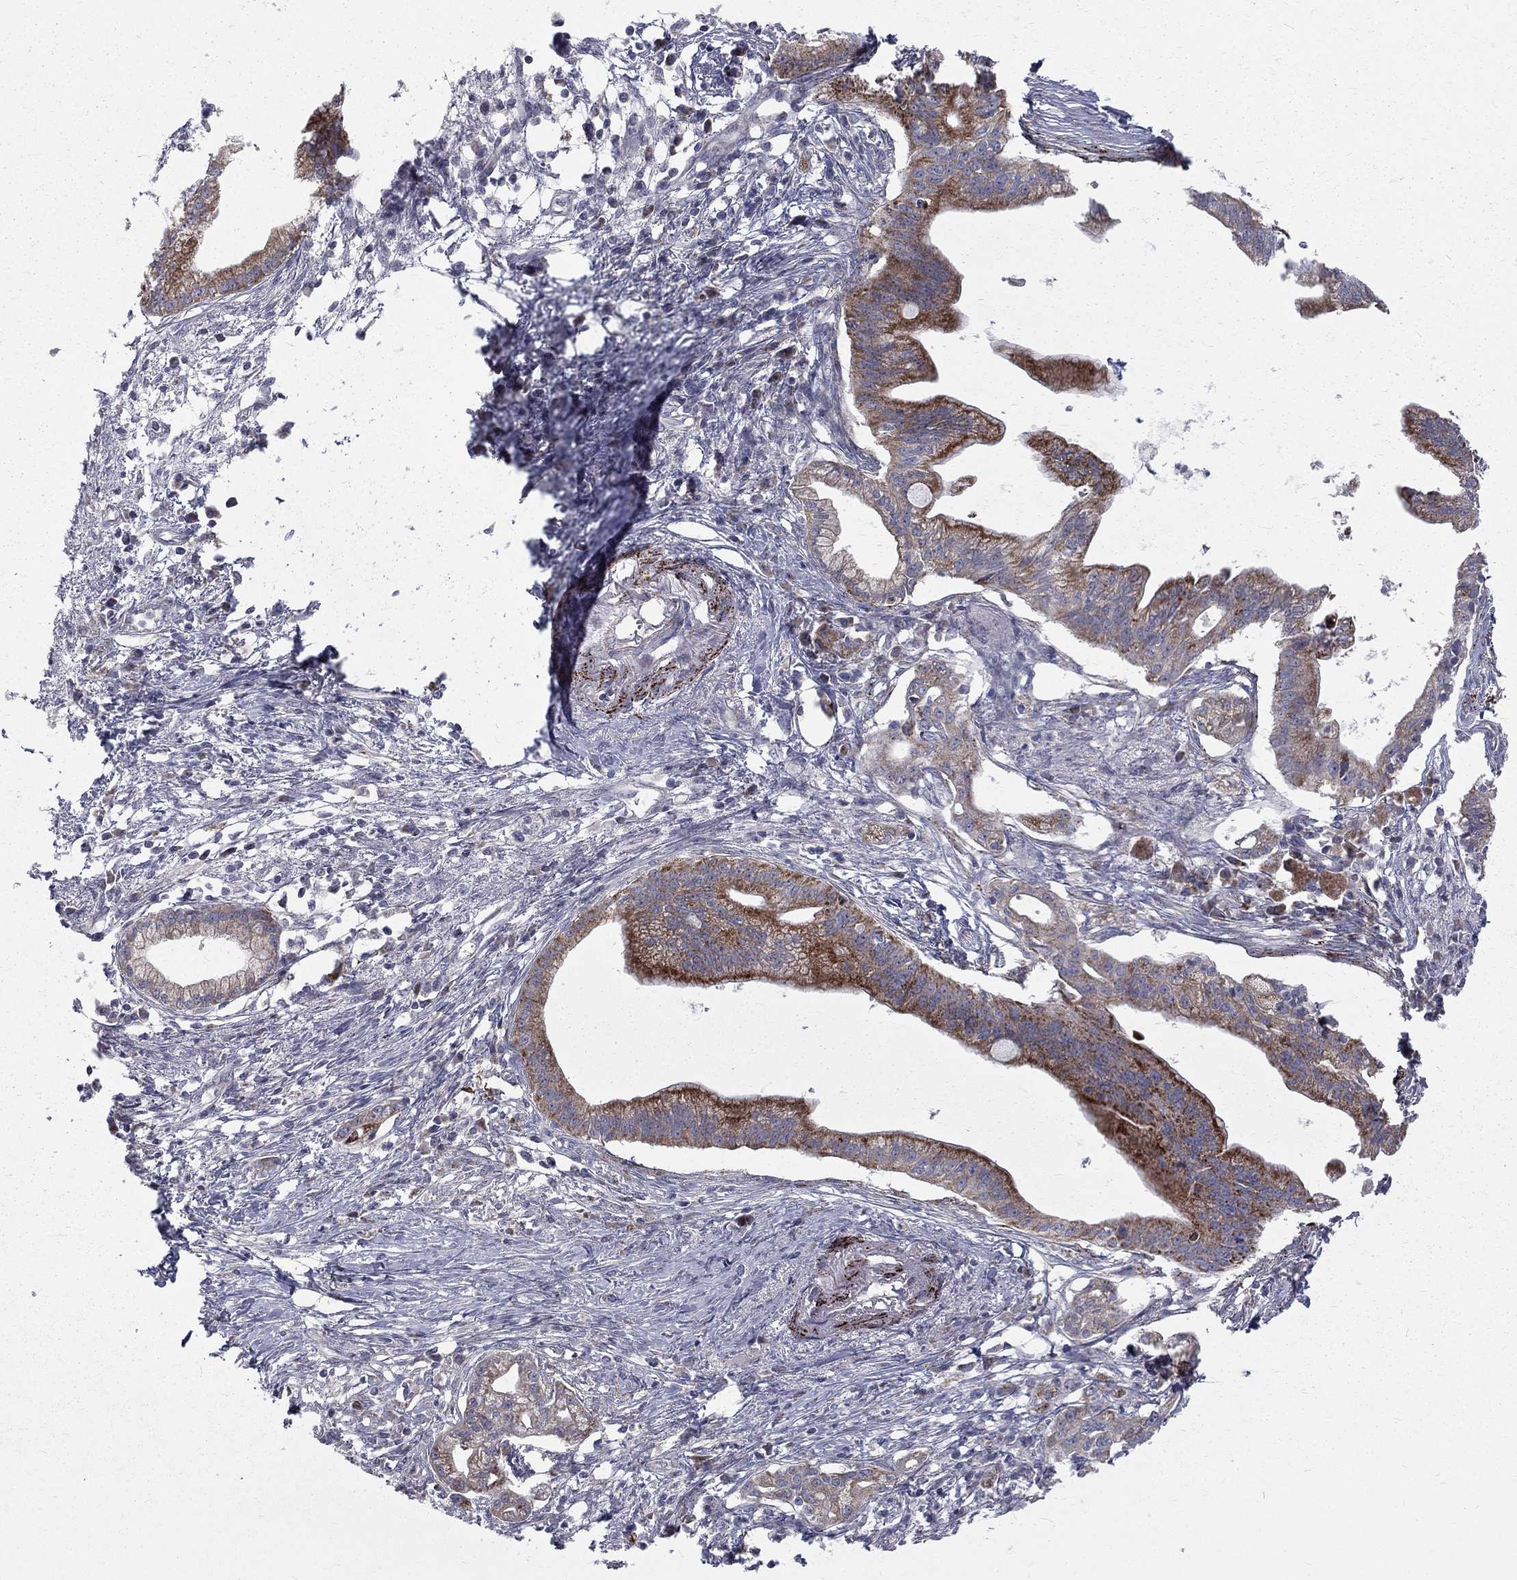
{"staining": {"intensity": "strong", "quantity": "<25%", "location": "cytoplasmic/membranous"}, "tissue": "pancreatic cancer", "cell_type": "Tumor cells", "image_type": "cancer", "snomed": [{"axis": "morphology", "description": "Normal tissue, NOS"}, {"axis": "morphology", "description": "Adenocarcinoma, NOS"}, {"axis": "topography", "description": "Pancreas"}], "caption": "Immunohistochemistry (IHC) (DAB (3,3'-diaminobenzidine)) staining of adenocarcinoma (pancreatic) shows strong cytoplasmic/membranous protein positivity in about <25% of tumor cells. (DAB (3,3'-diaminobenzidine) IHC, brown staining for protein, blue staining for nuclei).", "gene": "ALDH1B1", "patient": {"sex": "female", "age": 58}}